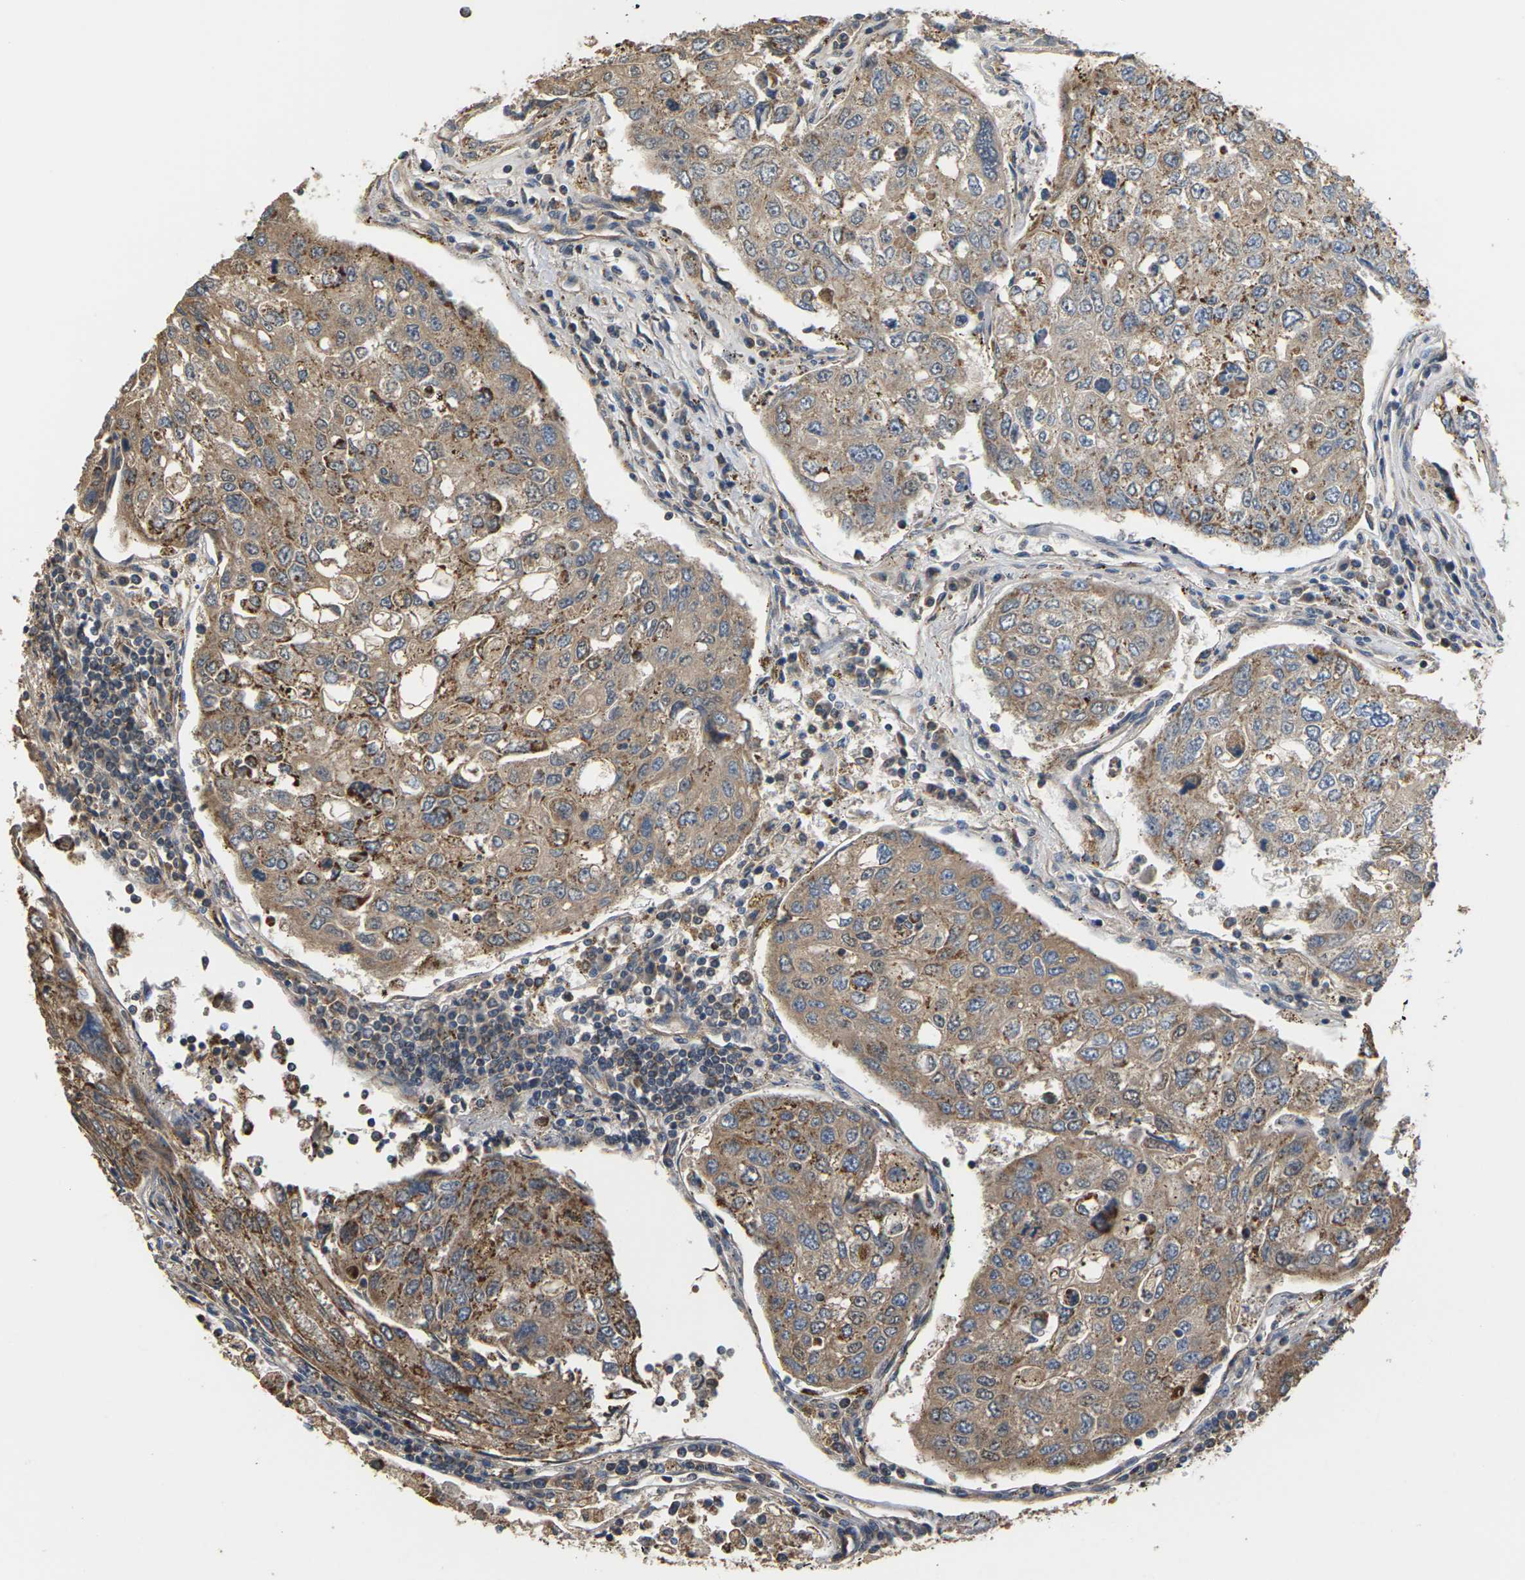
{"staining": {"intensity": "moderate", "quantity": ">75%", "location": "cytoplasmic/membranous"}, "tissue": "urothelial cancer", "cell_type": "Tumor cells", "image_type": "cancer", "snomed": [{"axis": "morphology", "description": "Urothelial carcinoma, High grade"}, {"axis": "topography", "description": "Lymph node"}, {"axis": "topography", "description": "Urinary bladder"}], "caption": "A medium amount of moderate cytoplasmic/membranous positivity is seen in approximately >75% of tumor cells in urothelial cancer tissue.", "gene": "PCDHB4", "patient": {"sex": "male", "age": 51}}